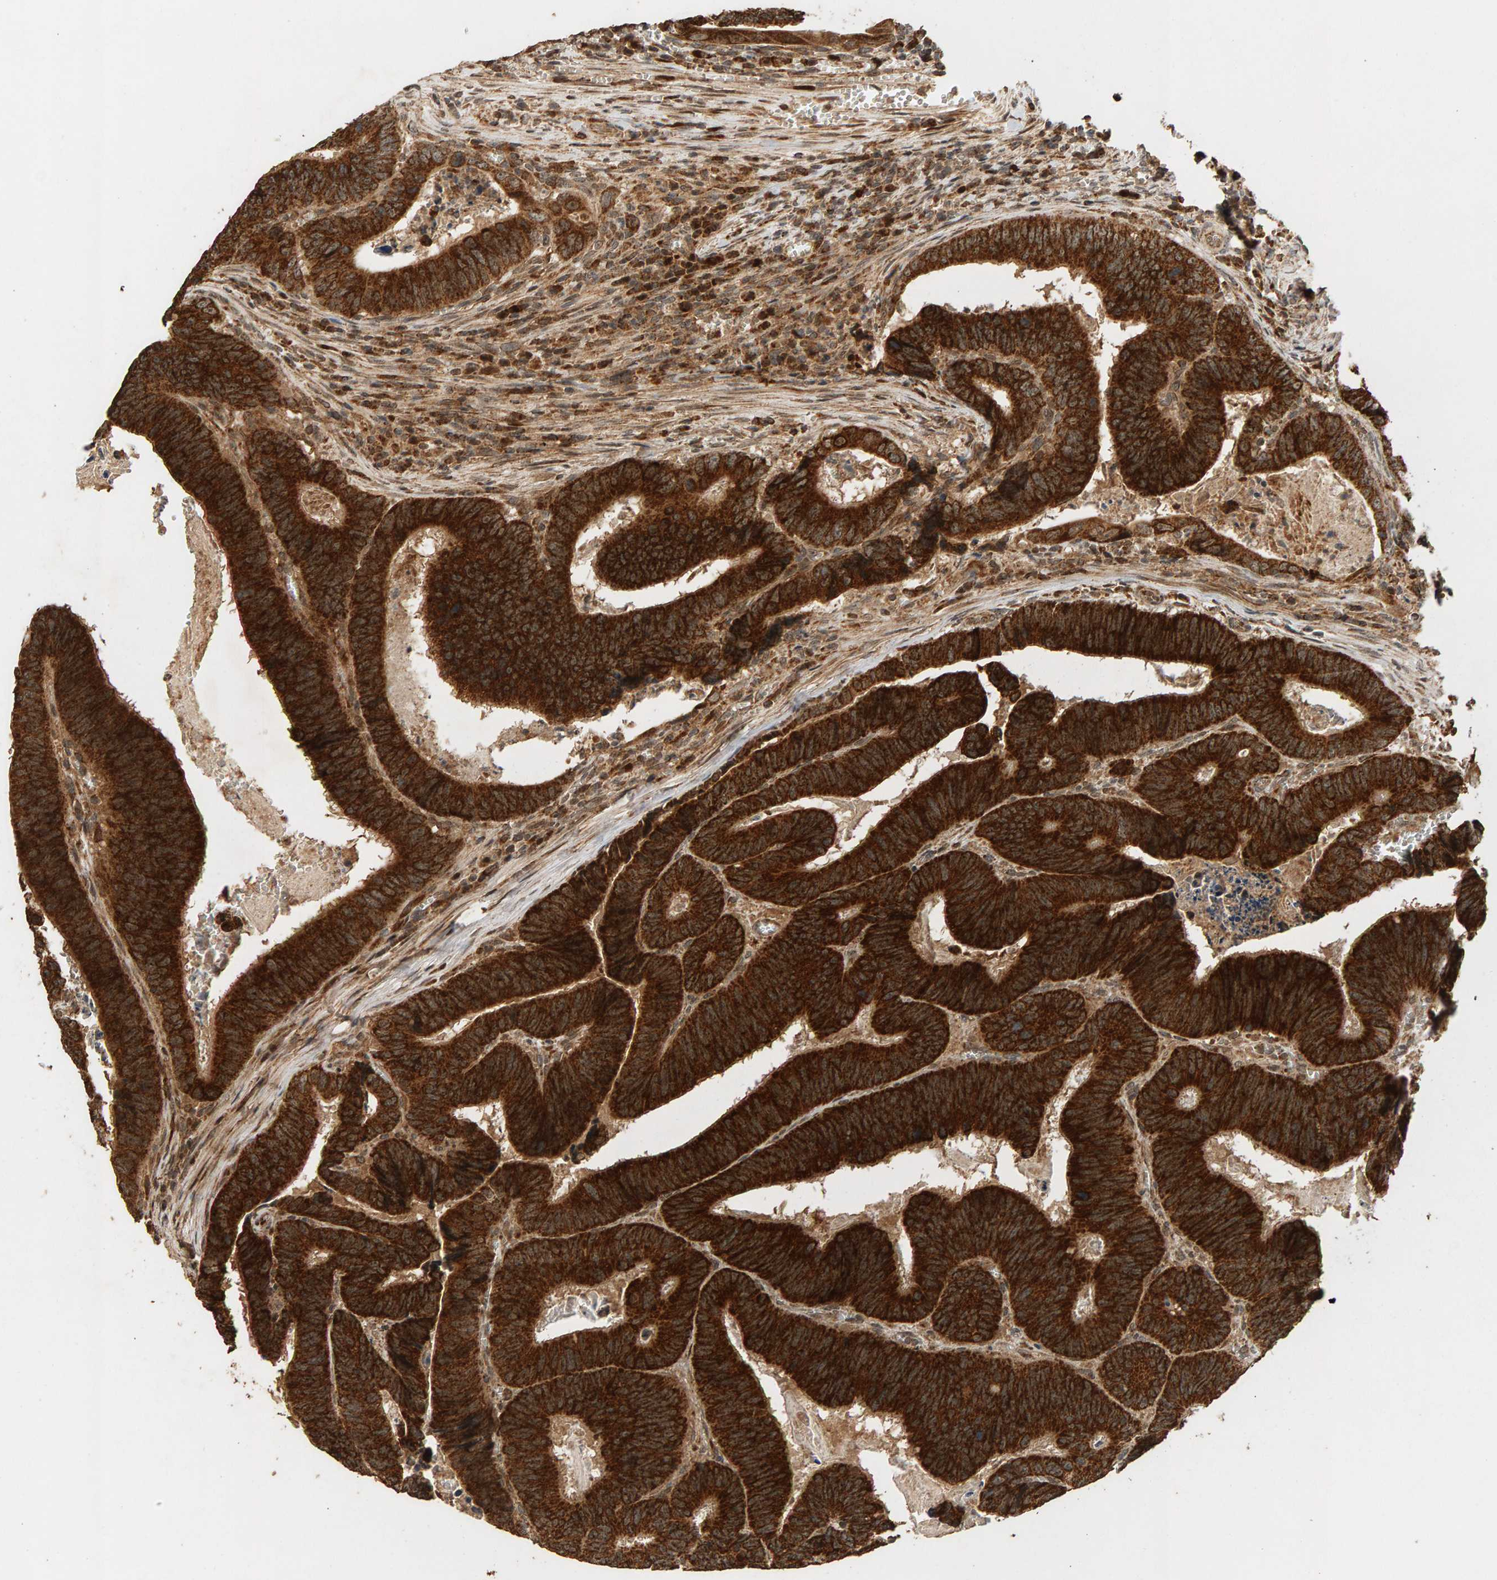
{"staining": {"intensity": "strong", "quantity": ">75%", "location": "cytoplasmic/membranous"}, "tissue": "colorectal cancer", "cell_type": "Tumor cells", "image_type": "cancer", "snomed": [{"axis": "morphology", "description": "Inflammation, NOS"}, {"axis": "morphology", "description": "Adenocarcinoma, NOS"}, {"axis": "topography", "description": "Colon"}], "caption": "A photomicrograph of colorectal cancer stained for a protein reveals strong cytoplasmic/membranous brown staining in tumor cells.", "gene": "GSTK1", "patient": {"sex": "male", "age": 72}}